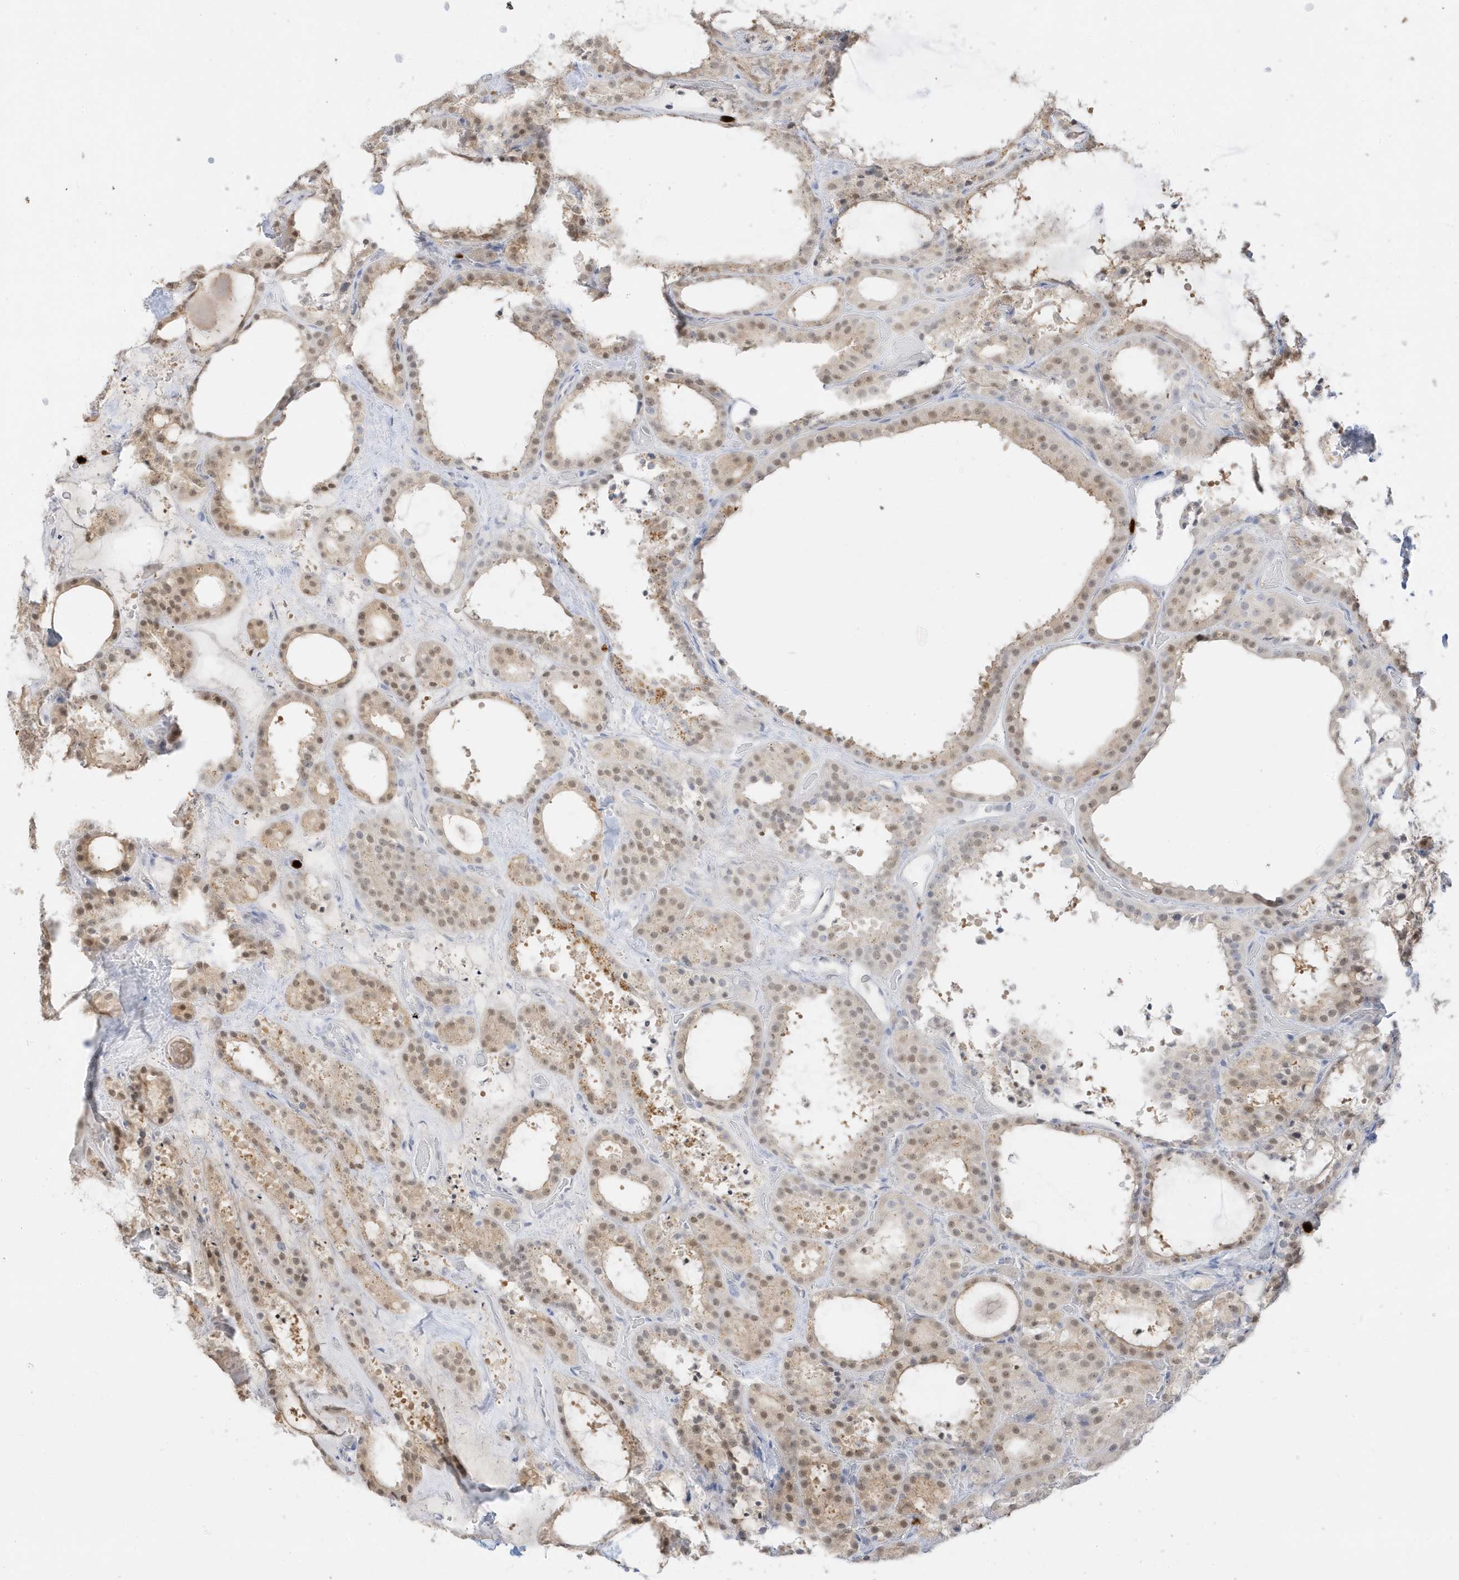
{"staining": {"intensity": "moderate", "quantity": "25%-75%", "location": "nuclear"}, "tissue": "thyroid cancer", "cell_type": "Tumor cells", "image_type": "cancer", "snomed": [{"axis": "morphology", "description": "Papillary adenocarcinoma, NOS"}, {"axis": "topography", "description": "Thyroid gland"}], "caption": "Tumor cells reveal medium levels of moderate nuclear expression in approximately 25%-75% of cells in human thyroid papillary adenocarcinoma. (DAB (3,3'-diaminobenzidine) IHC with brightfield microscopy, high magnification).", "gene": "GCA", "patient": {"sex": "male", "age": 77}}